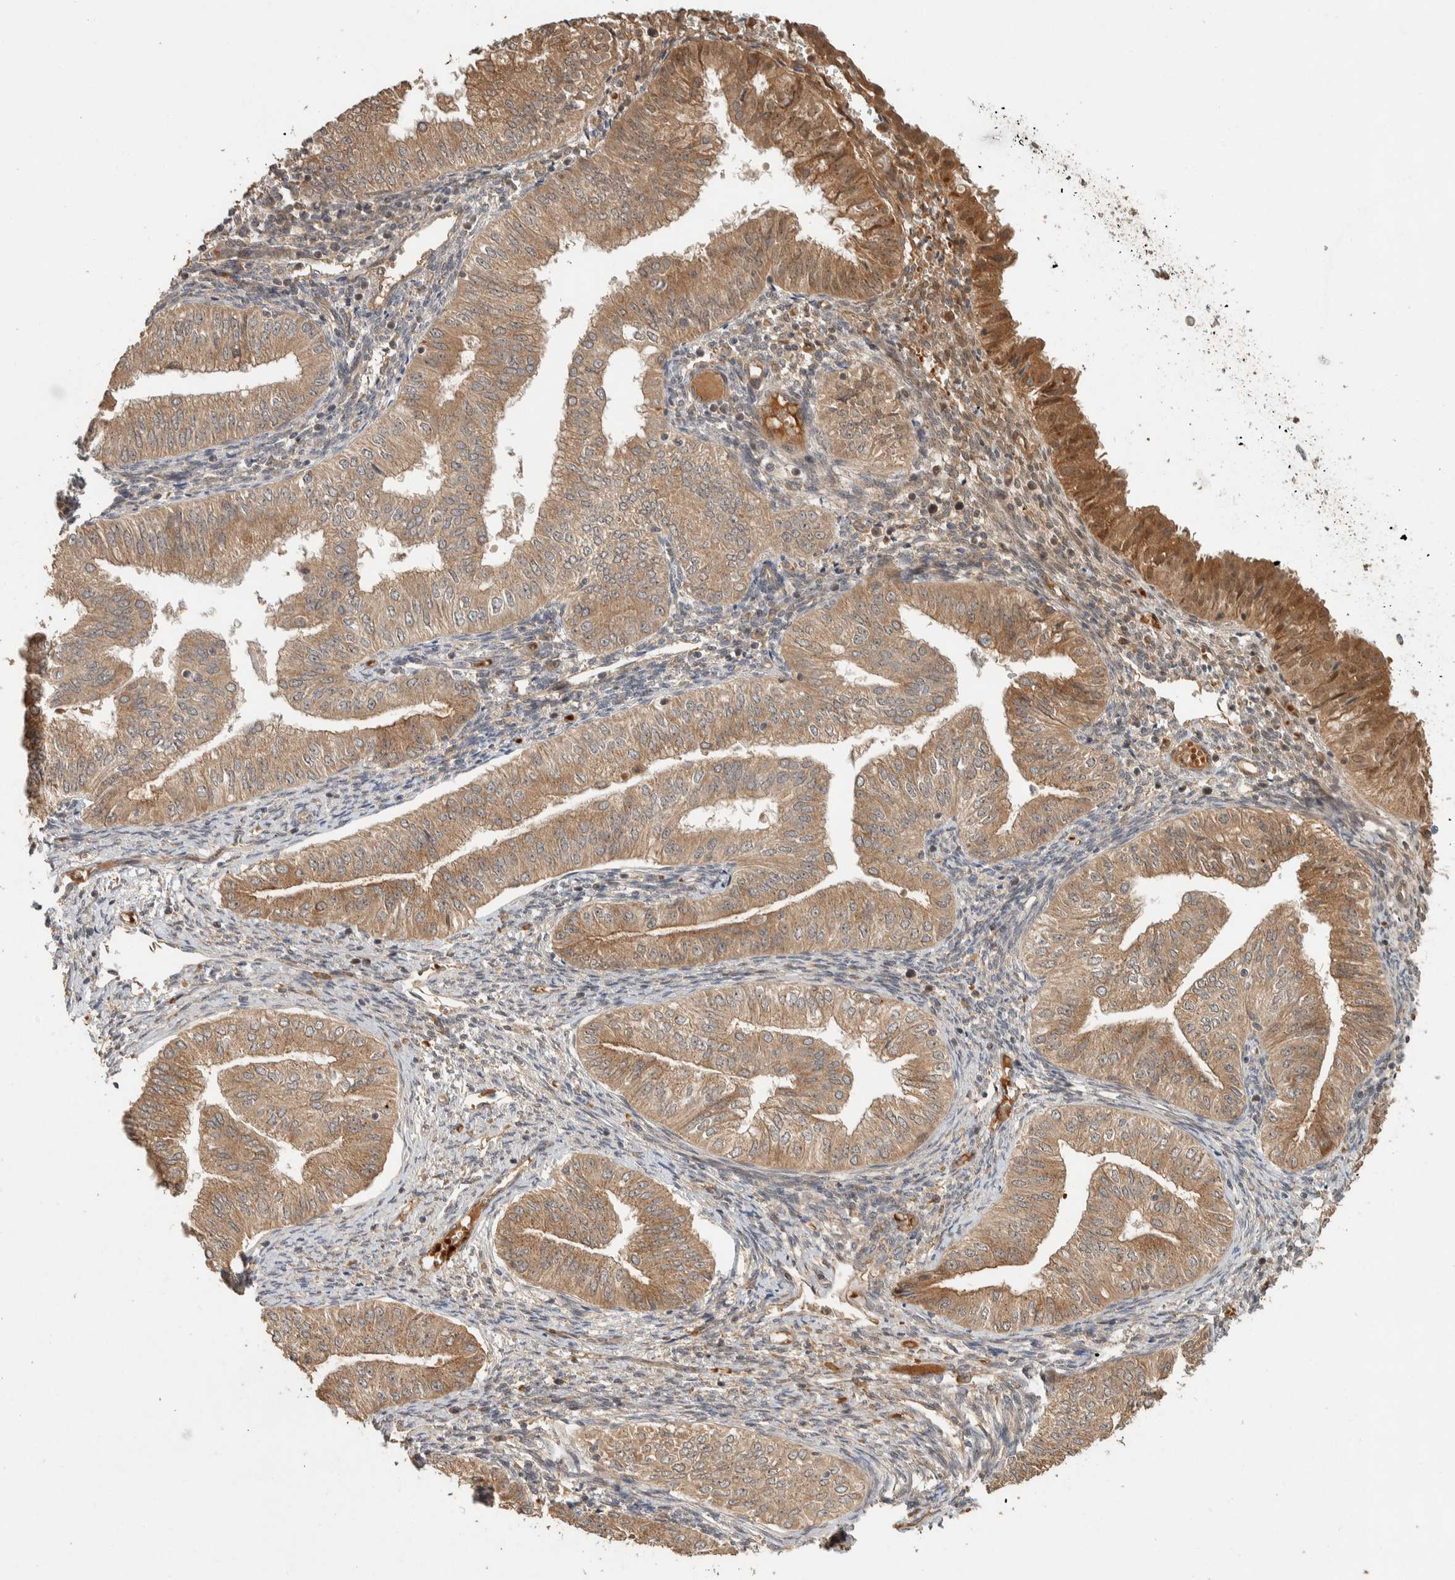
{"staining": {"intensity": "moderate", "quantity": ">75%", "location": "cytoplasmic/membranous"}, "tissue": "endometrial cancer", "cell_type": "Tumor cells", "image_type": "cancer", "snomed": [{"axis": "morphology", "description": "Normal tissue, NOS"}, {"axis": "morphology", "description": "Adenocarcinoma, NOS"}, {"axis": "topography", "description": "Endometrium"}], "caption": "IHC of human adenocarcinoma (endometrial) reveals medium levels of moderate cytoplasmic/membranous expression in approximately >75% of tumor cells.", "gene": "ZBTB2", "patient": {"sex": "female", "age": 53}}